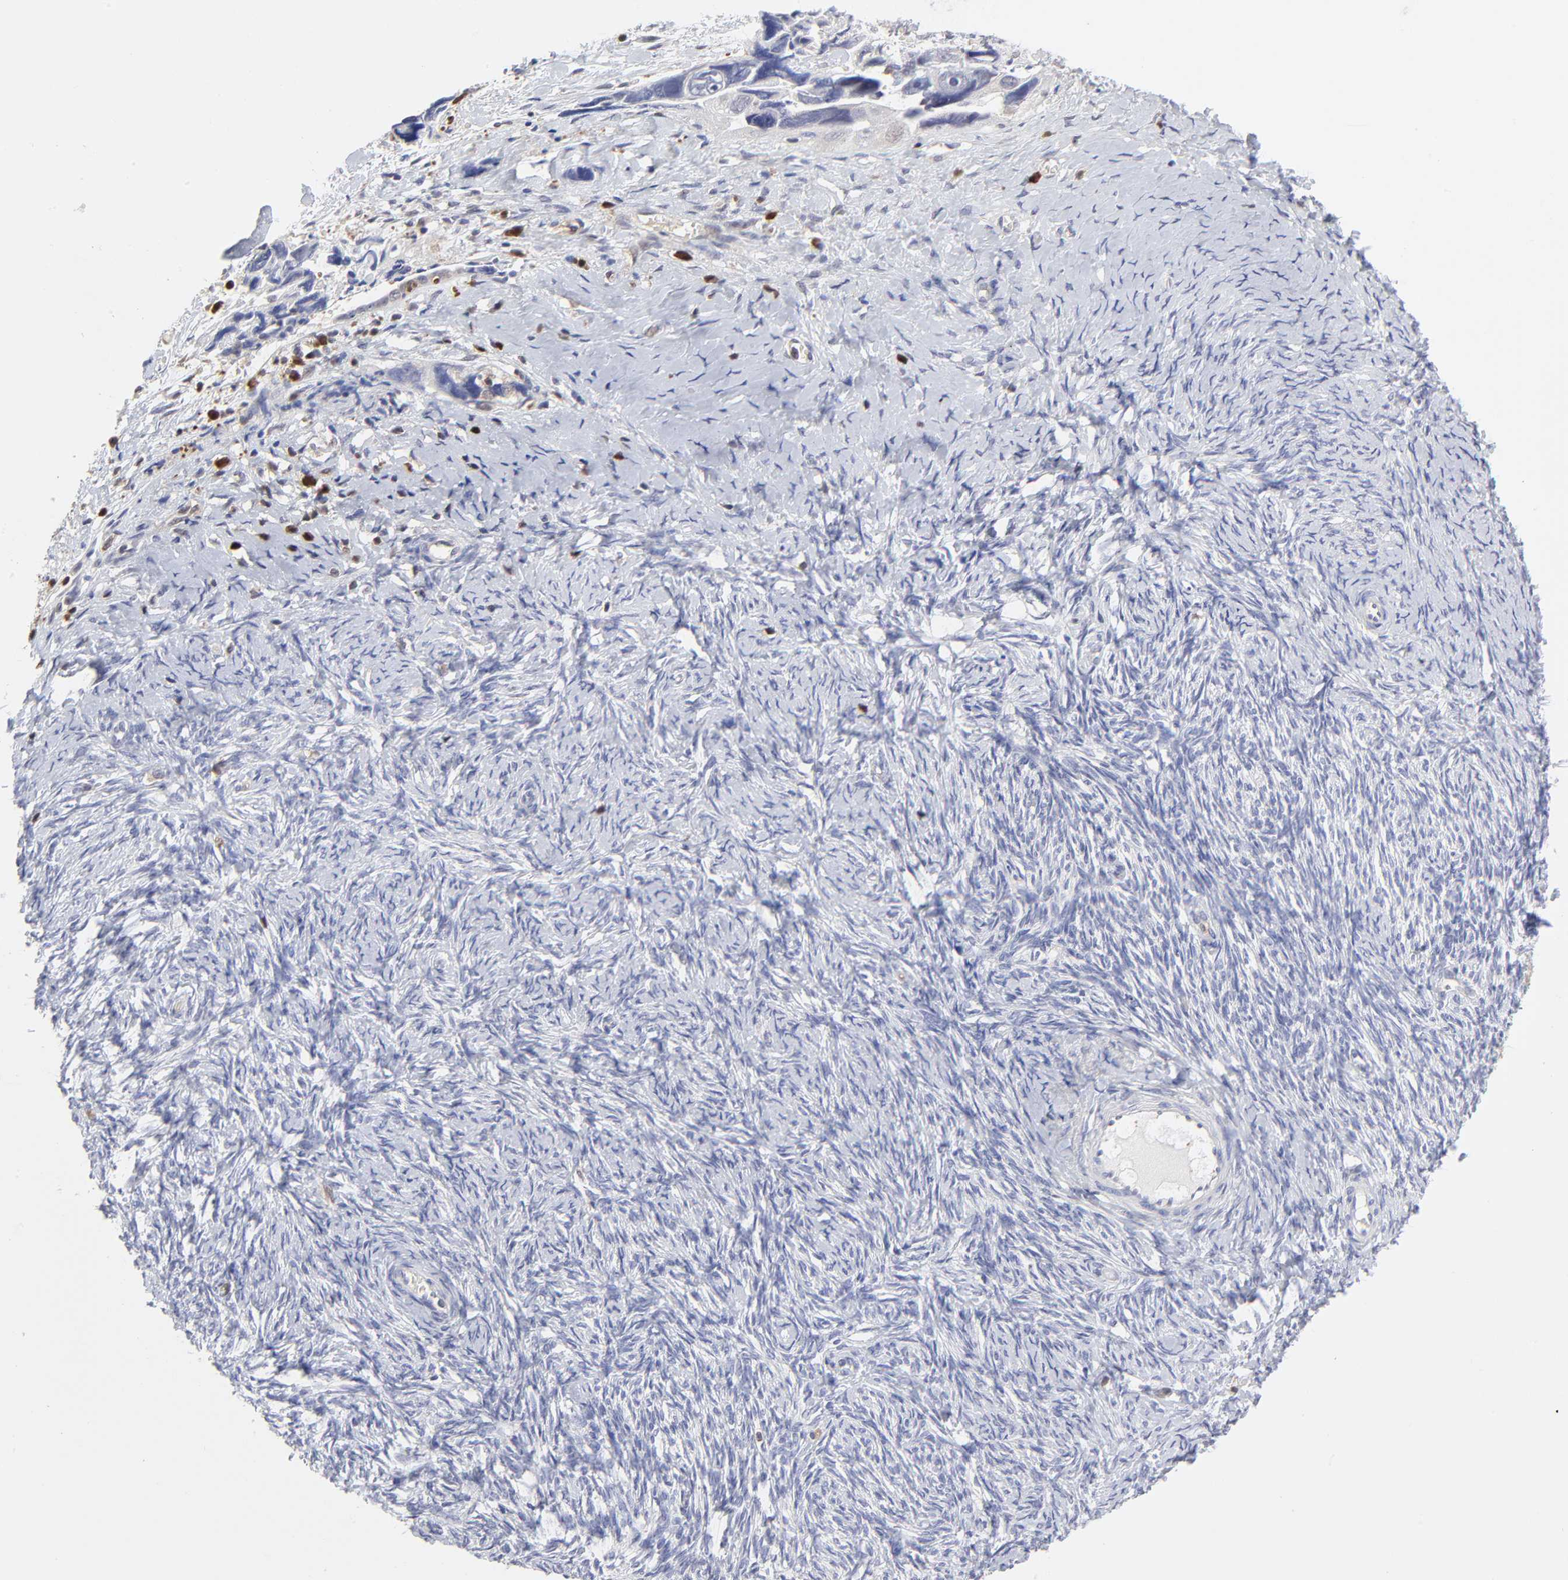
{"staining": {"intensity": "negative", "quantity": "none", "location": "none"}, "tissue": "ovarian cancer", "cell_type": "Tumor cells", "image_type": "cancer", "snomed": [{"axis": "morphology", "description": "Normal tissue, NOS"}, {"axis": "morphology", "description": "Cystadenocarcinoma, serous, NOS"}, {"axis": "topography", "description": "Ovary"}], "caption": "IHC histopathology image of human serous cystadenocarcinoma (ovarian) stained for a protein (brown), which exhibits no staining in tumor cells. (Brightfield microscopy of DAB (3,3'-diaminobenzidine) IHC at high magnification).", "gene": "CASP3", "patient": {"sex": "female", "age": 62}}